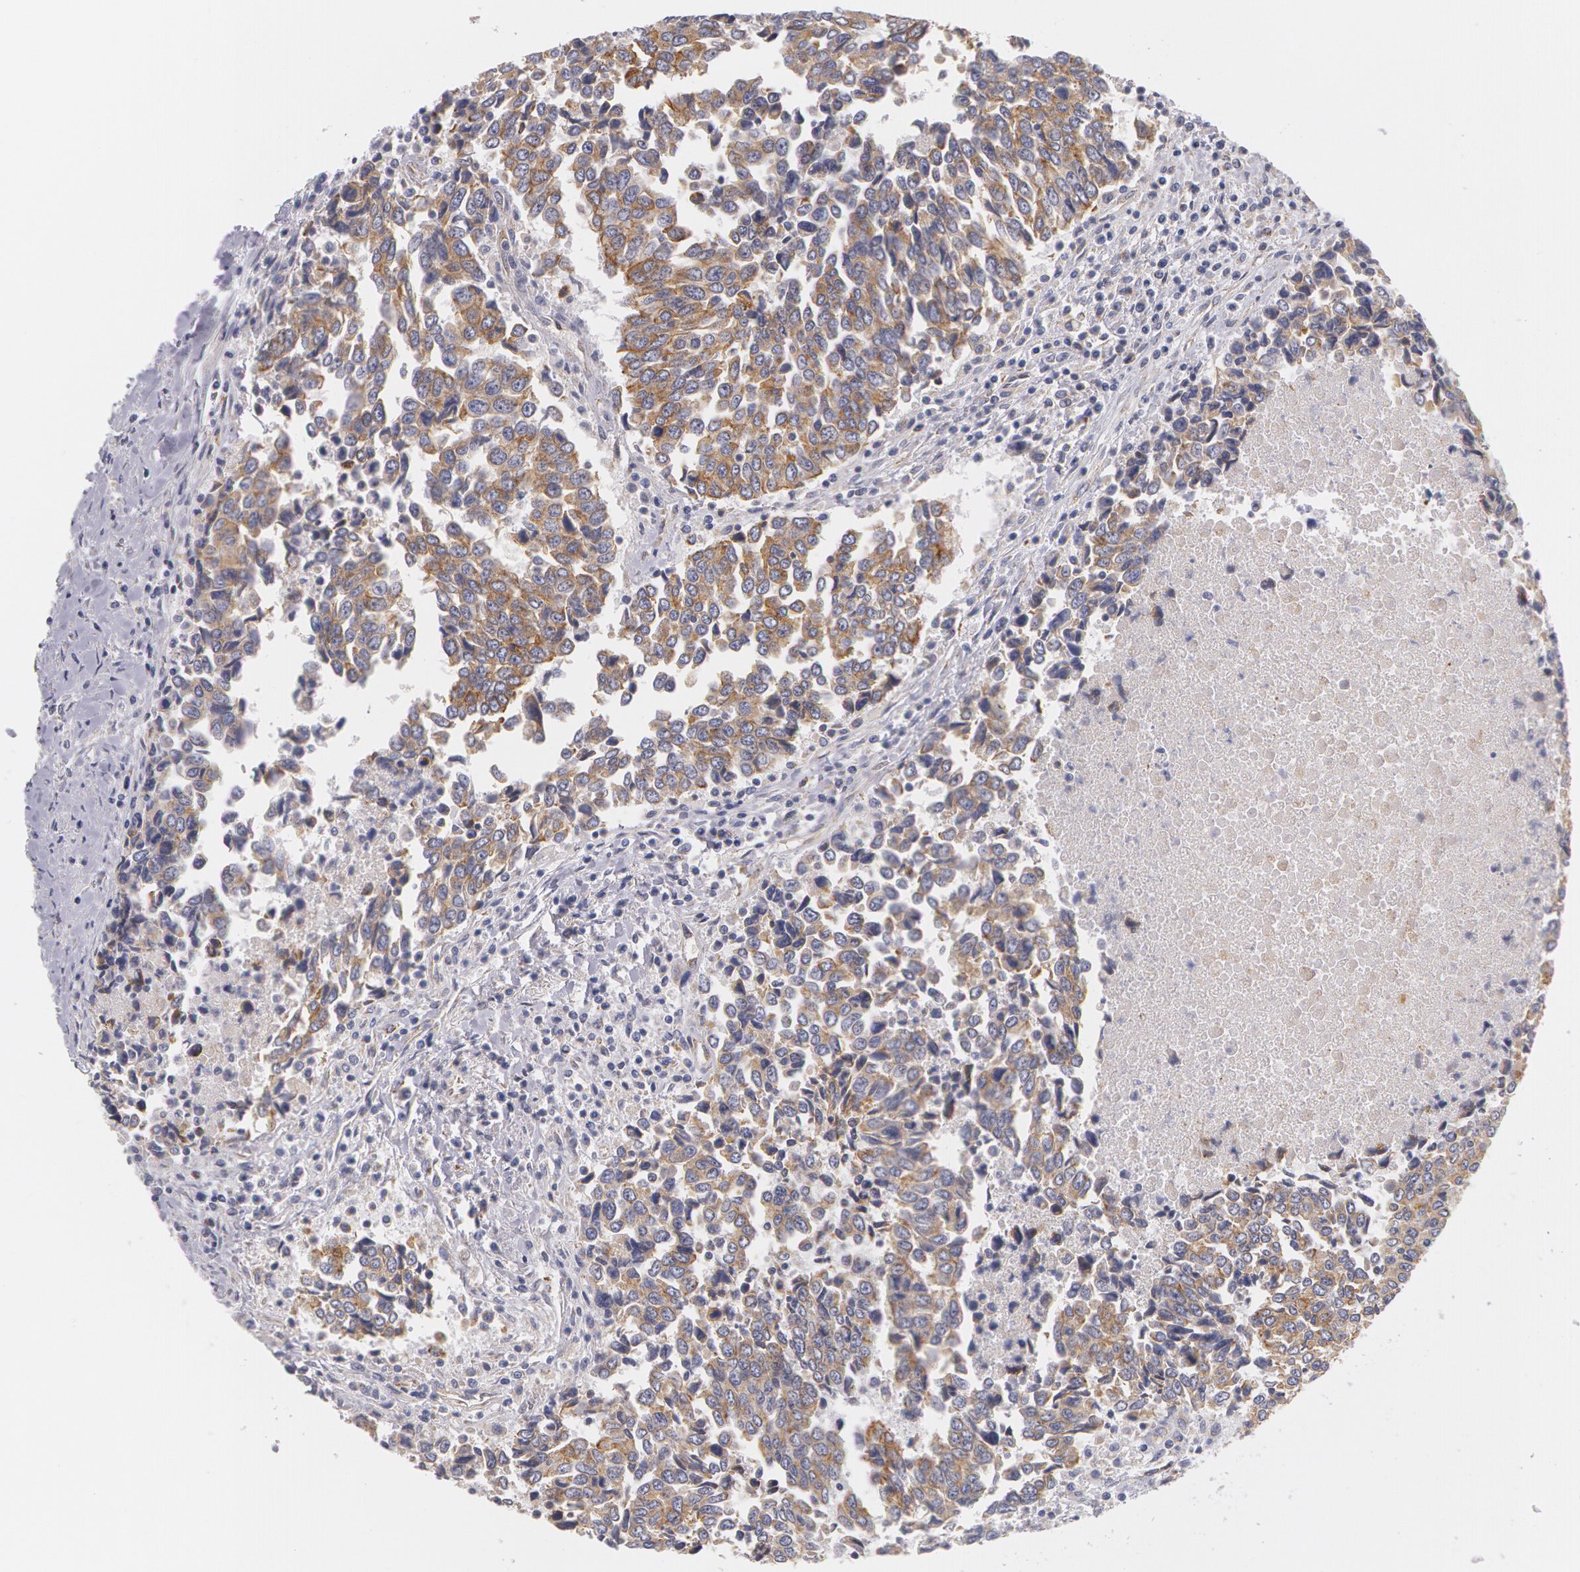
{"staining": {"intensity": "moderate", "quantity": ">75%", "location": "cytoplasmic/membranous"}, "tissue": "urothelial cancer", "cell_type": "Tumor cells", "image_type": "cancer", "snomed": [{"axis": "morphology", "description": "Urothelial carcinoma, High grade"}, {"axis": "topography", "description": "Urinary bladder"}], "caption": "Protein analysis of high-grade urothelial carcinoma tissue displays moderate cytoplasmic/membranous positivity in approximately >75% of tumor cells.", "gene": "KRT18", "patient": {"sex": "male", "age": 86}}